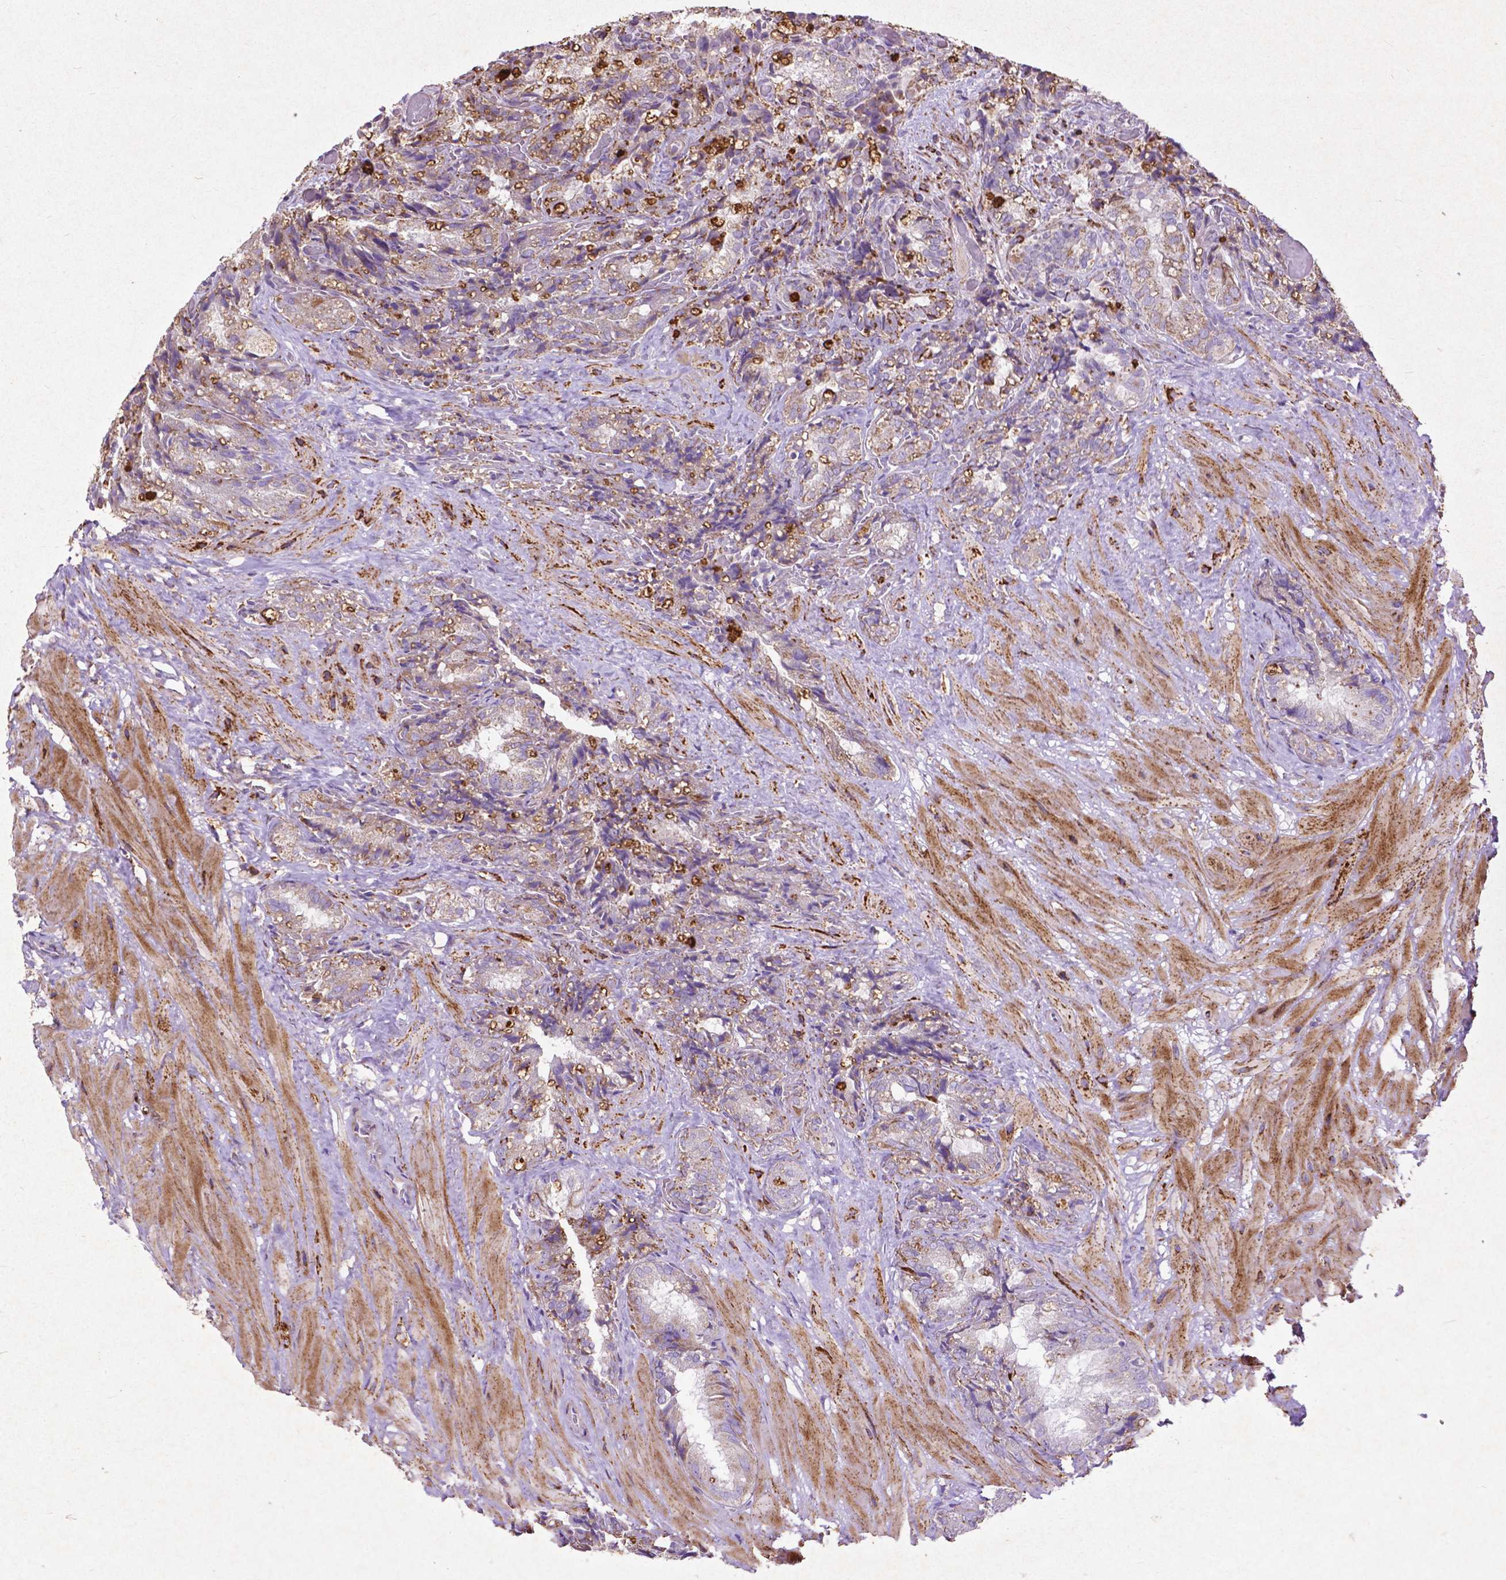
{"staining": {"intensity": "moderate", "quantity": "<25%", "location": "cytoplasmic/membranous"}, "tissue": "seminal vesicle", "cell_type": "Glandular cells", "image_type": "normal", "snomed": [{"axis": "morphology", "description": "Normal tissue, NOS"}, {"axis": "topography", "description": "Seminal veicle"}], "caption": "Seminal vesicle stained with DAB IHC exhibits low levels of moderate cytoplasmic/membranous positivity in about <25% of glandular cells.", "gene": "THEGL", "patient": {"sex": "male", "age": 57}}